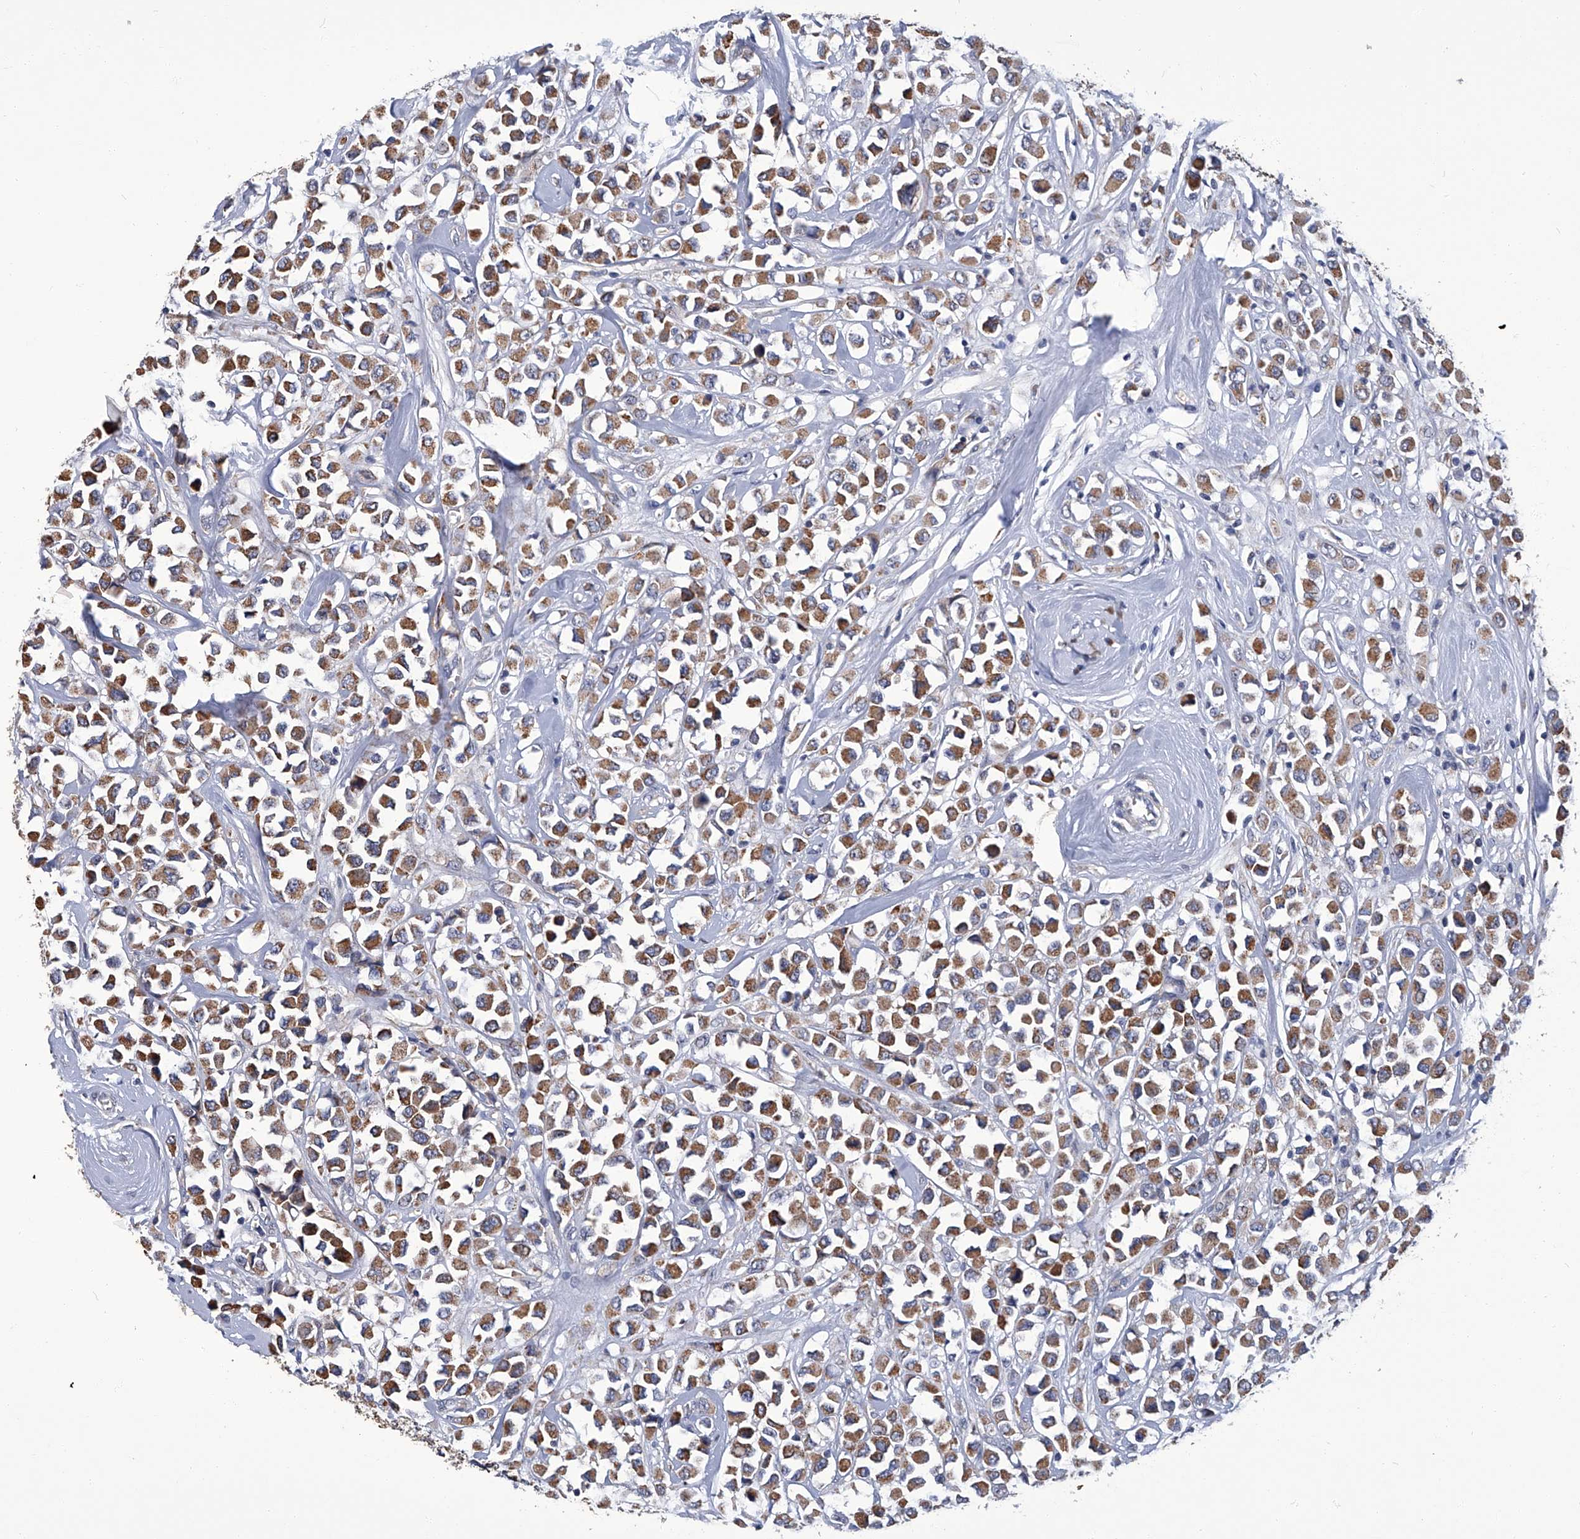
{"staining": {"intensity": "moderate", "quantity": ">75%", "location": "cytoplasmic/membranous"}, "tissue": "breast cancer", "cell_type": "Tumor cells", "image_type": "cancer", "snomed": [{"axis": "morphology", "description": "Duct carcinoma"}, {"axis": "topography", "description": "Breast"}], "caption": "This is an image of IHC staining of breast intraductal carcinoma, which shows moderate expression in the cytoplasmic/membranous of tumor cells.", "gene": "OAT", "patient": {"sex": "female", "age": 61}}